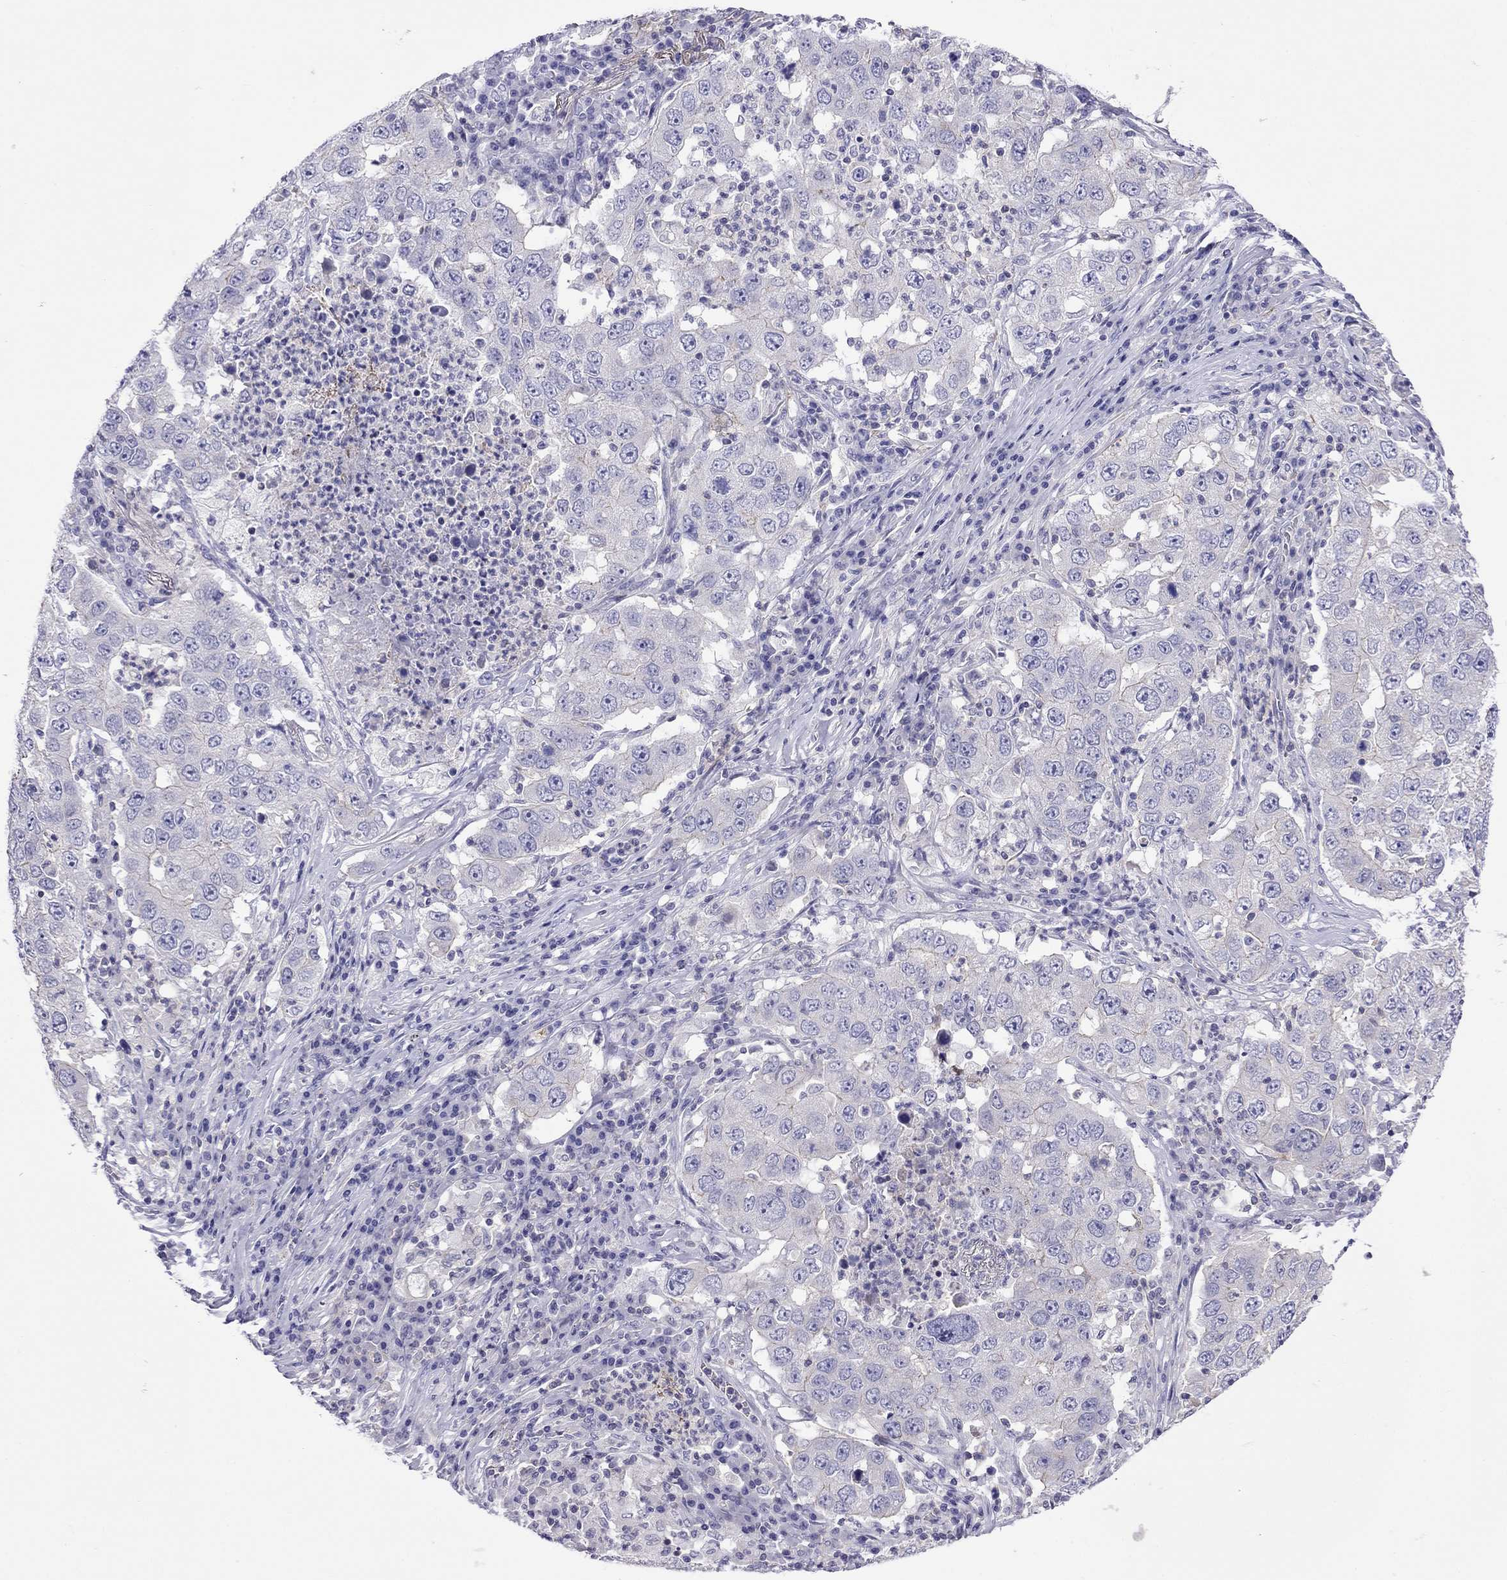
{"staining": {"intensity": "negative", "quantity": "none", "location": "none"}, "tissue": "lung cancer", "cell_type": "Tumor cells", "image_type": "cancer", "snomed": [{"axis": "morphology", "description": "Adenocarcinoma, NOS"}, {"axis": "topography", "description": "Lung"}], "caption": "This is a image of immunohistochemistry (IHC) staining of adenocarcinoma (lung), which shows no staining in tumor cells.", "gene": "STAR", "patient": {"sex": "male", "age": 73}}